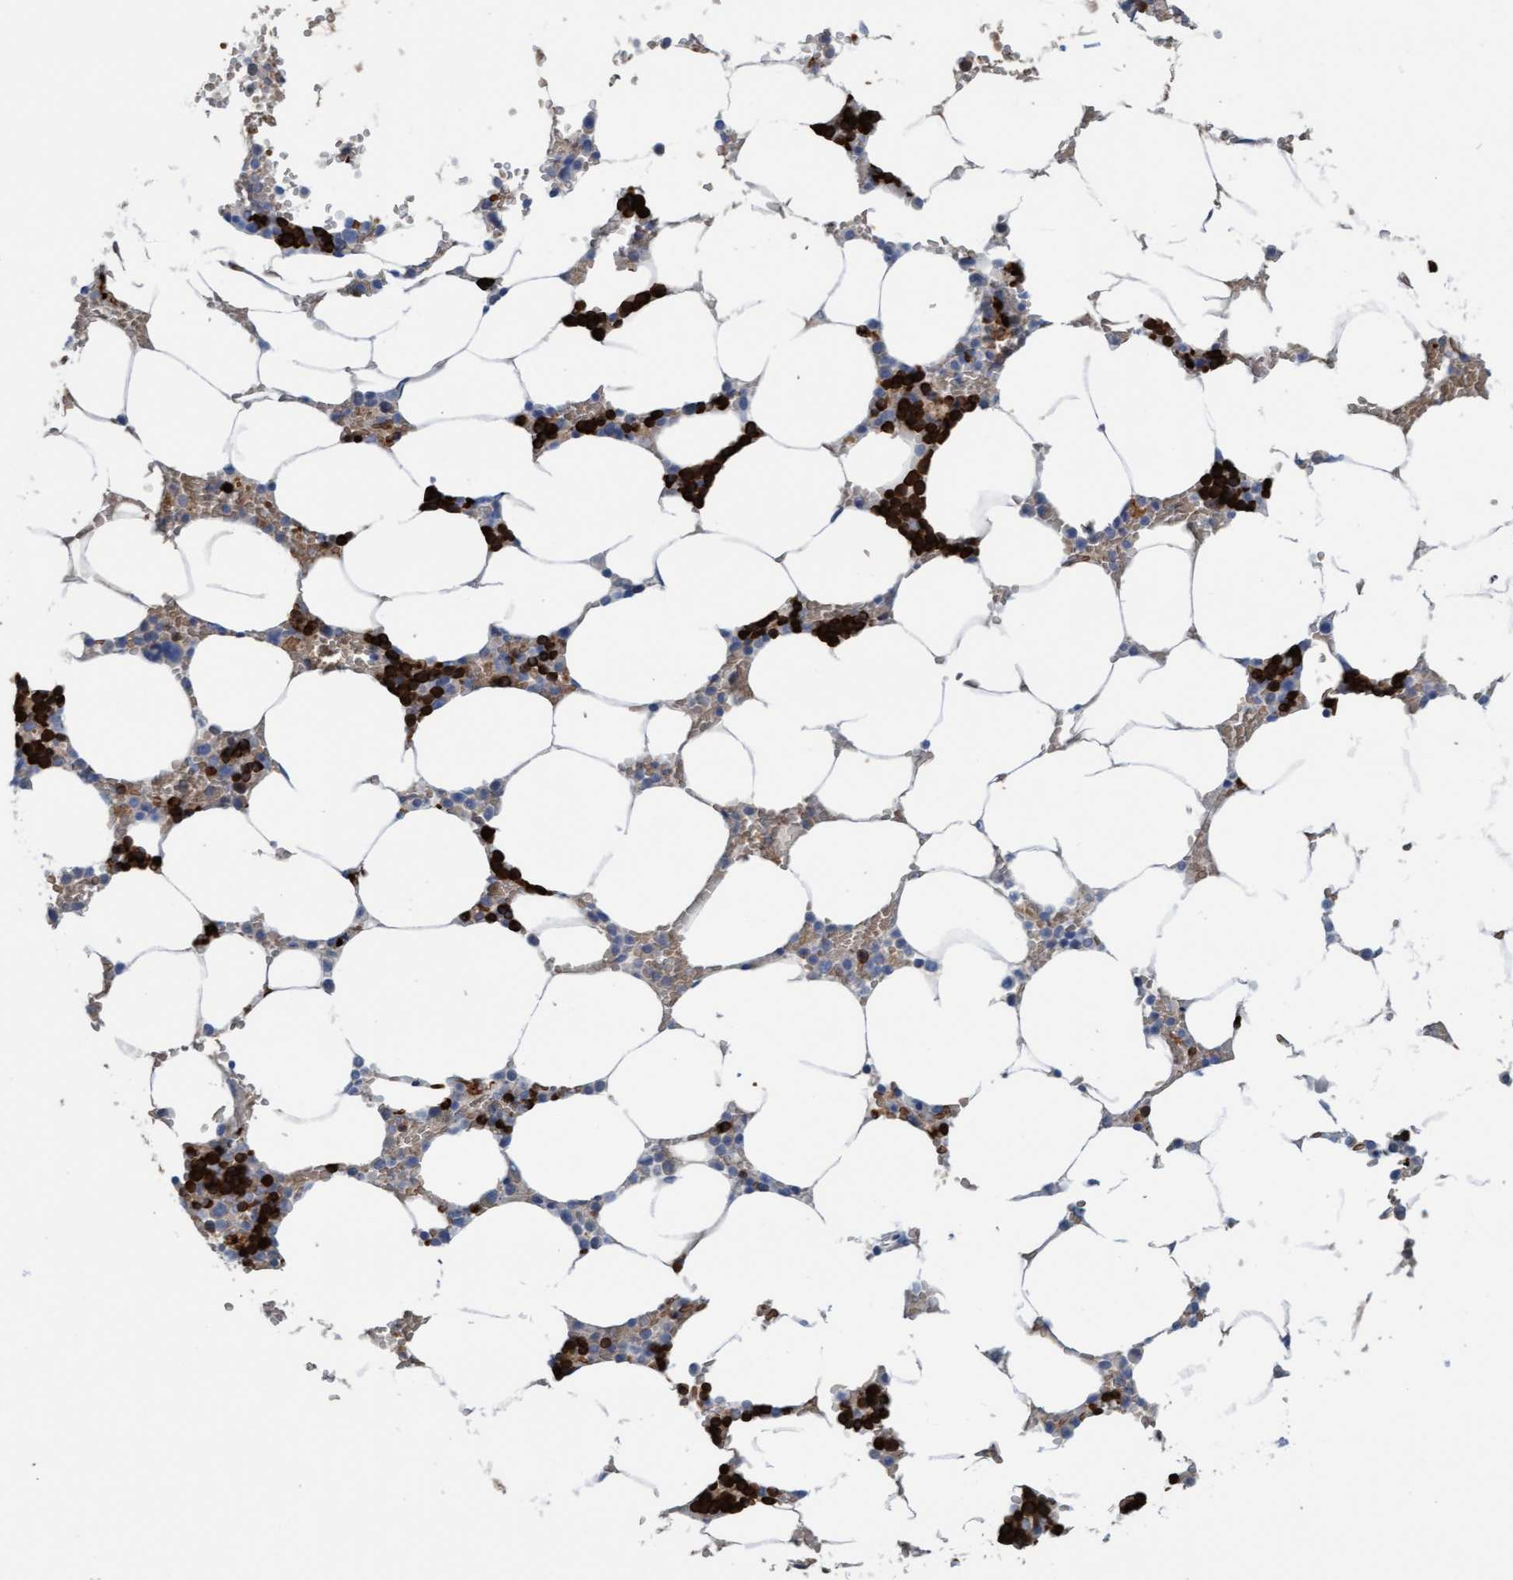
{"staining": {"intensity": "strong", "quantity": "25%-75%", "location": "cytoplasmic/membranous"}, "tissue": "bone marrow", "cell_type": "Hematopoietic cells", "image_type": "normal", "snomed": [{"axis": "morphology", "description": "Normal tissue, NOS"}, {"axis": "topography", "description": "Bone marrow"}], "caption": "Protein expression analysis of benign bone marrow displays strong cytoplasmic/membranous positivity in approximately 25%-75% of hematopoietic cells. (DAB = brown stain, brightfield microscopy at high magnification).", "gene": "P2RX5", "patient": {"sex": "male", "age": 70}}